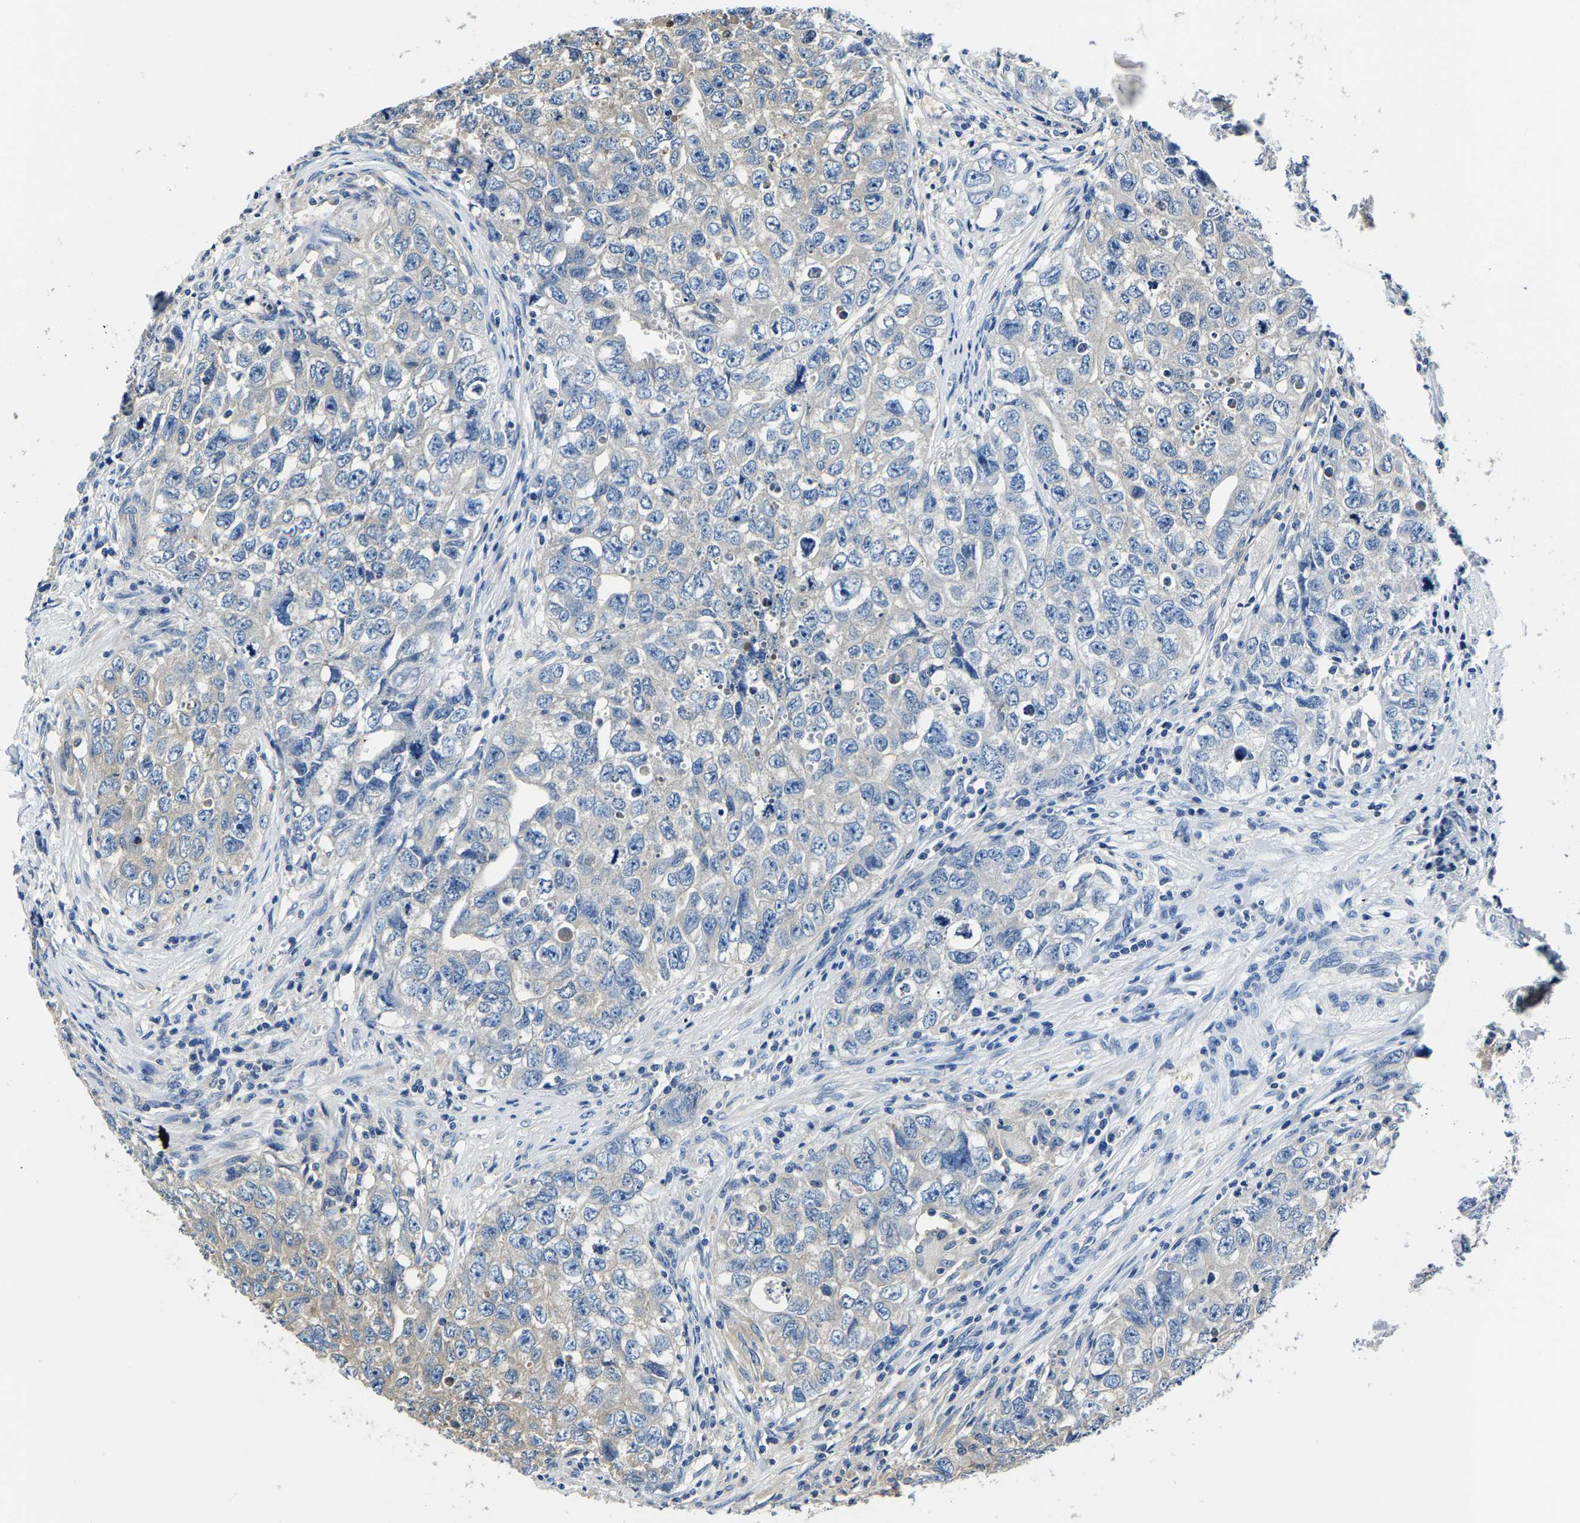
{"staining": {"intensity": "negative", "quantity": "none", "location": "none"}, "tissue": "testis cancer", "cell_type": "Tumor cells", "image_type": "cancer", "snomed": [{"axis": "morphology", "description": "Seminoma, NOS"}, {"axis": "morphology", "description": "Carcinoma, Embryonal, NOS"}, {"axis": "topography", "description": "Testis"}], "caption": "Histopathology image shows no protein staining in tumor cells of seminoma (testis) tissue.", "gene": "ALDOB", "patient": {"sex": "male", "age": 43}}